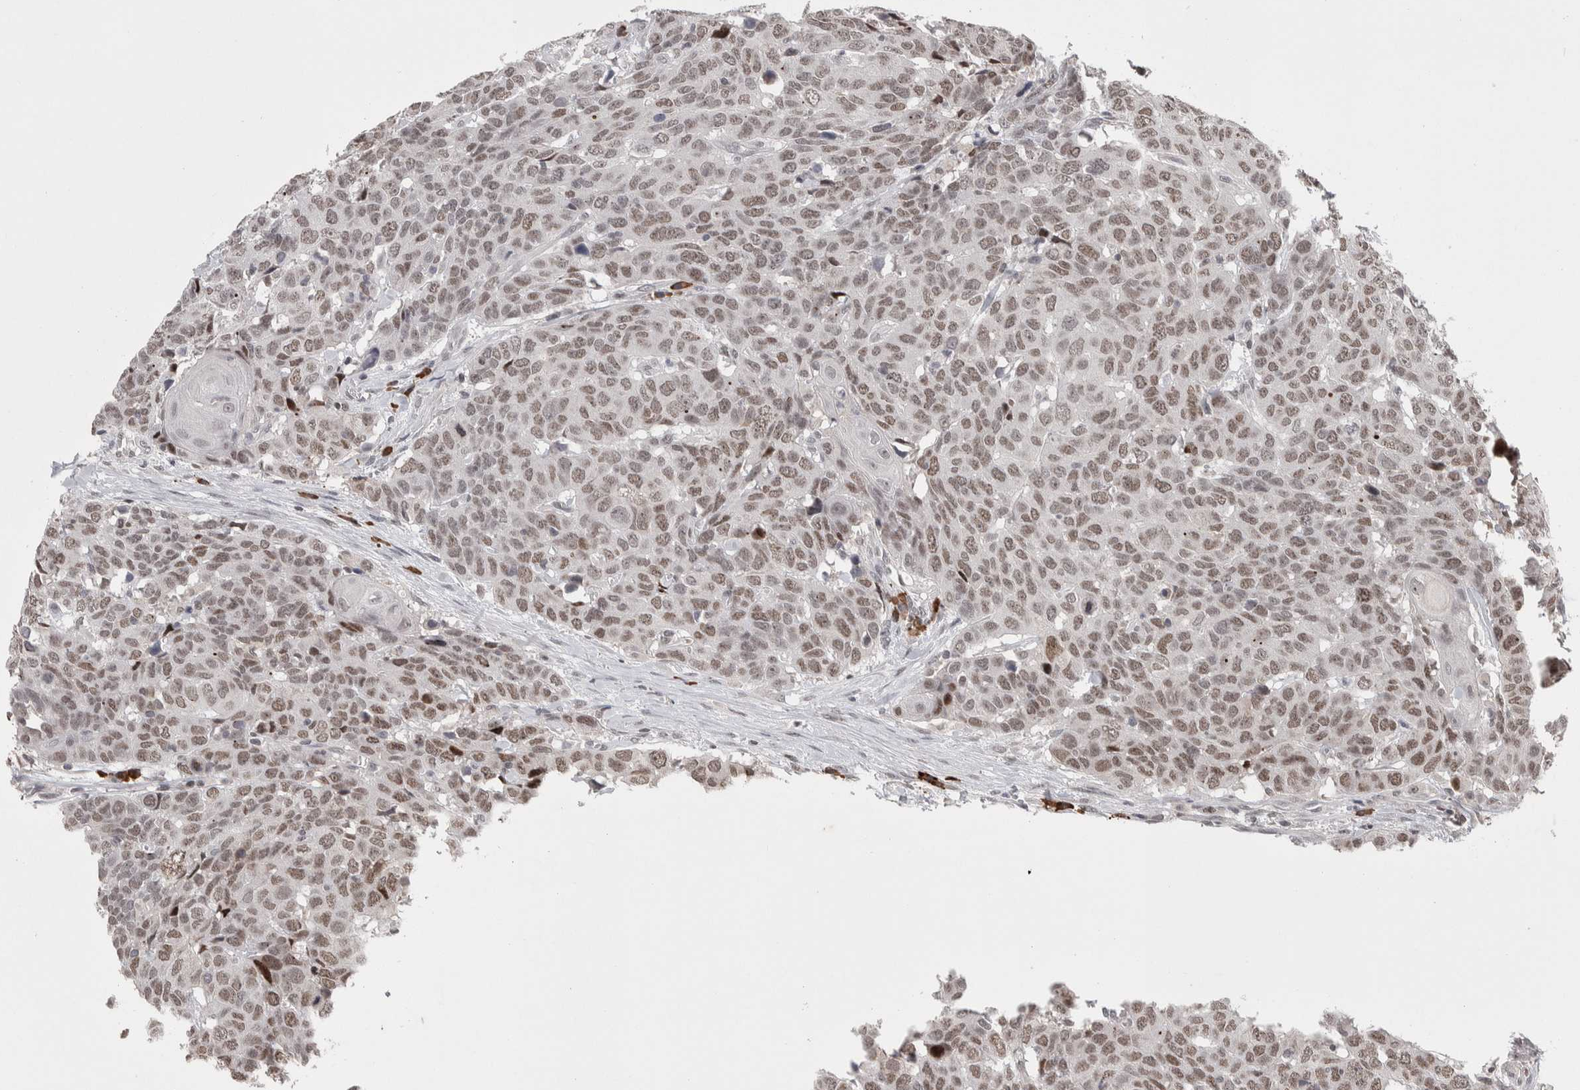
{"staining": {"intensity": "weak", "quantity": ">75%", "location": "nuclear"}, "tissue": "head and neck cancer", "cell_type": "Tumor cells", "image_type": "cancer", "snomed": [{"axis": "morphology", "description": "Squamous cell carcinoma, NOS"}, {"axis": "topography", "description": "Head-Neck"}], "caption": "Head and neck squamous cell carcinoma stained with DAB immunohistochemistry (IHC) displays low levels of weak nuclear staining in about >75% of tumor cells. The staining was performed using DAB (3,3'-diaminobenzidine), with brown indicating positive protein expression. Nuclei are stained blue with hematoxylin.", "gene": "ZNF592", "patient": {"sex": "male", "age": 66}}